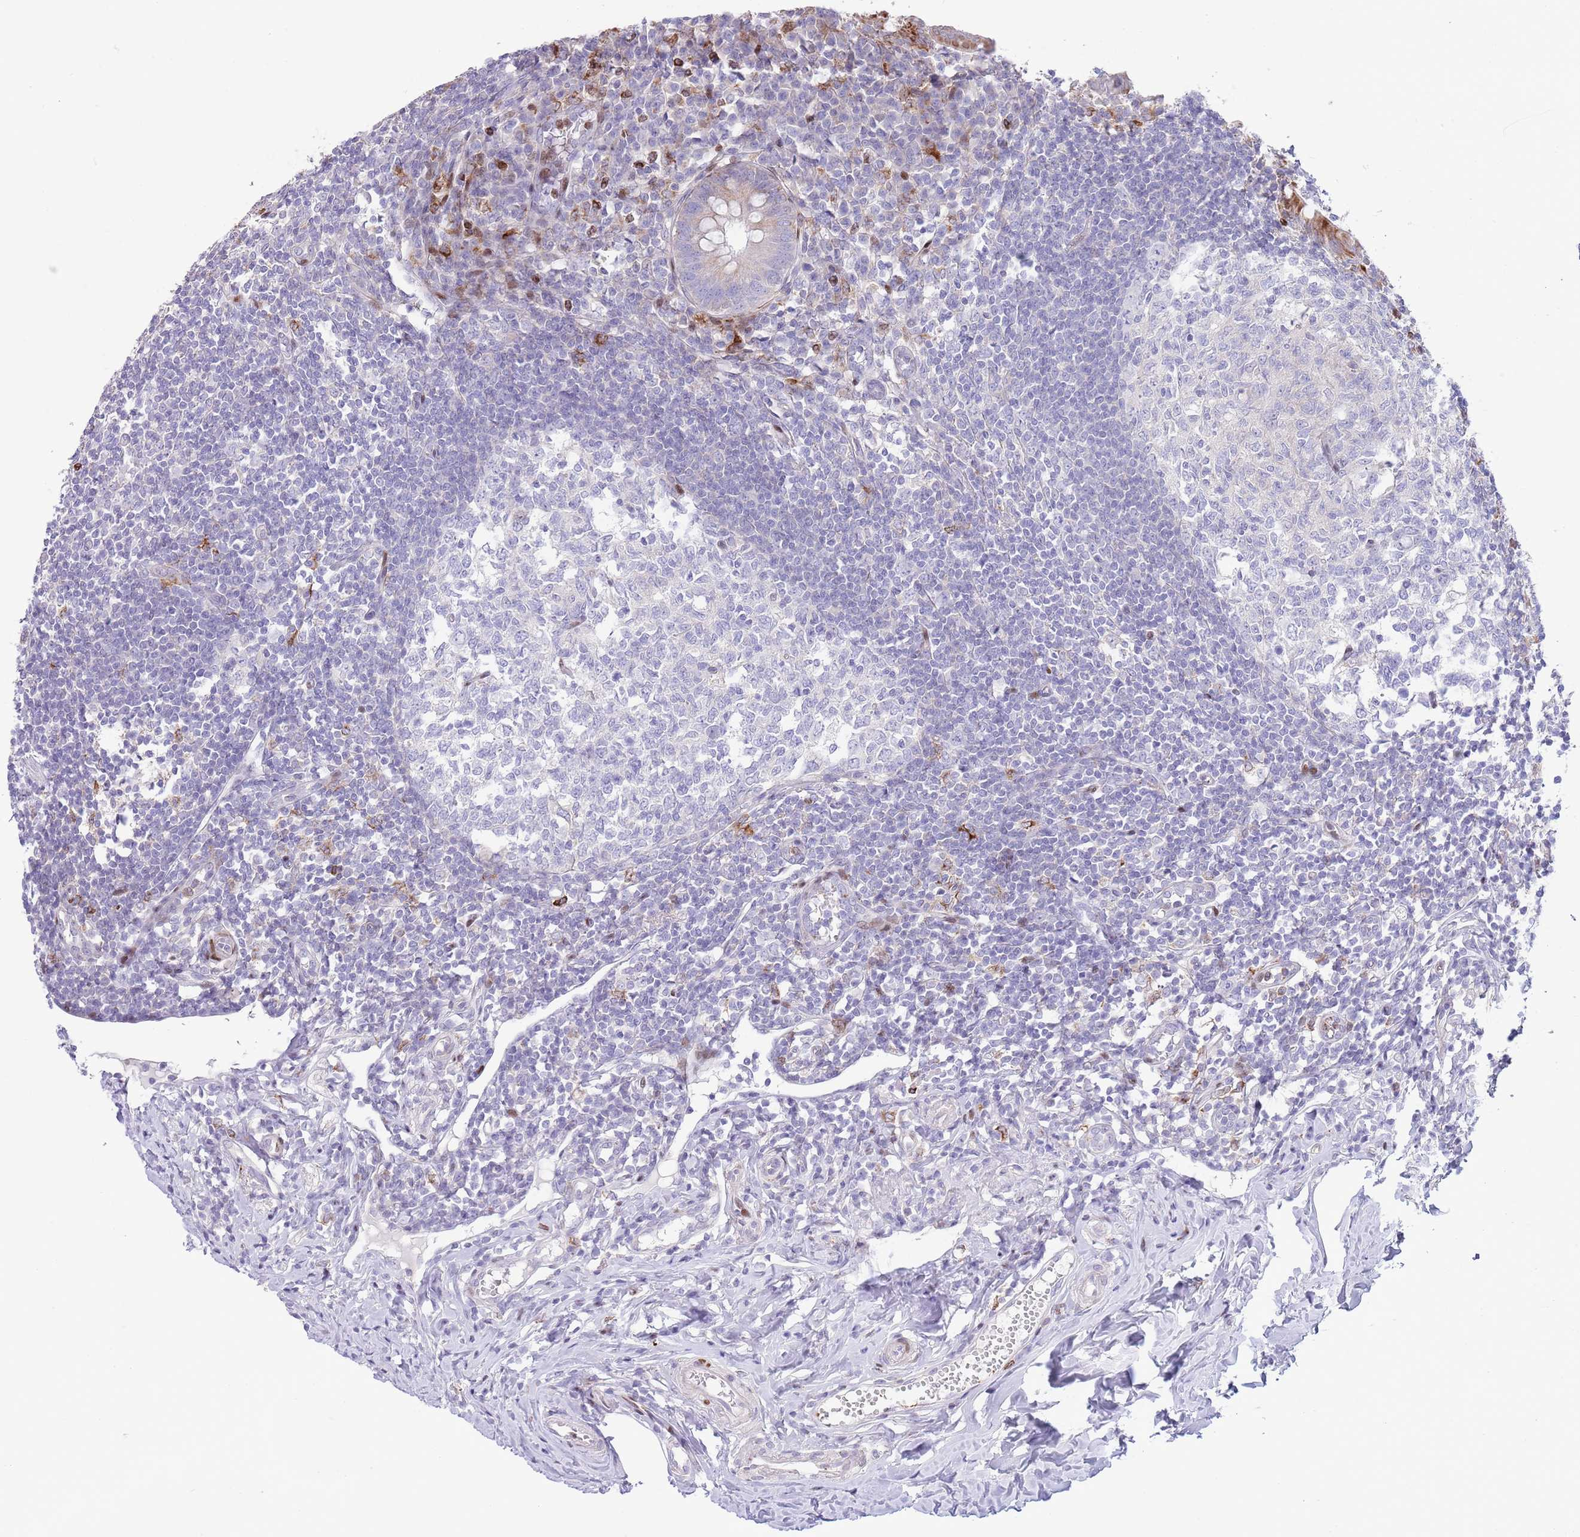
{"staining": {"intensity": "moderate", "quantity": "<25%", "location": "cytoplasmic/membranous"}, "tissue": "appendix", "cell_type": "Glandular cells", "image_type": "normal", "snomed": [{"axis": "morphology", "description": "Normal tissue, NOS"}, {"axis": "topography", "description": "Appendix"}], "caption": "Immunohistochemical staining of normal appendix shows <25% levels of moderate cytoplasmic/membranous protein positivity in about <25% of glandular cells.", "gene": "ANO8", "patient": {"sex": "female", "age": 33}}